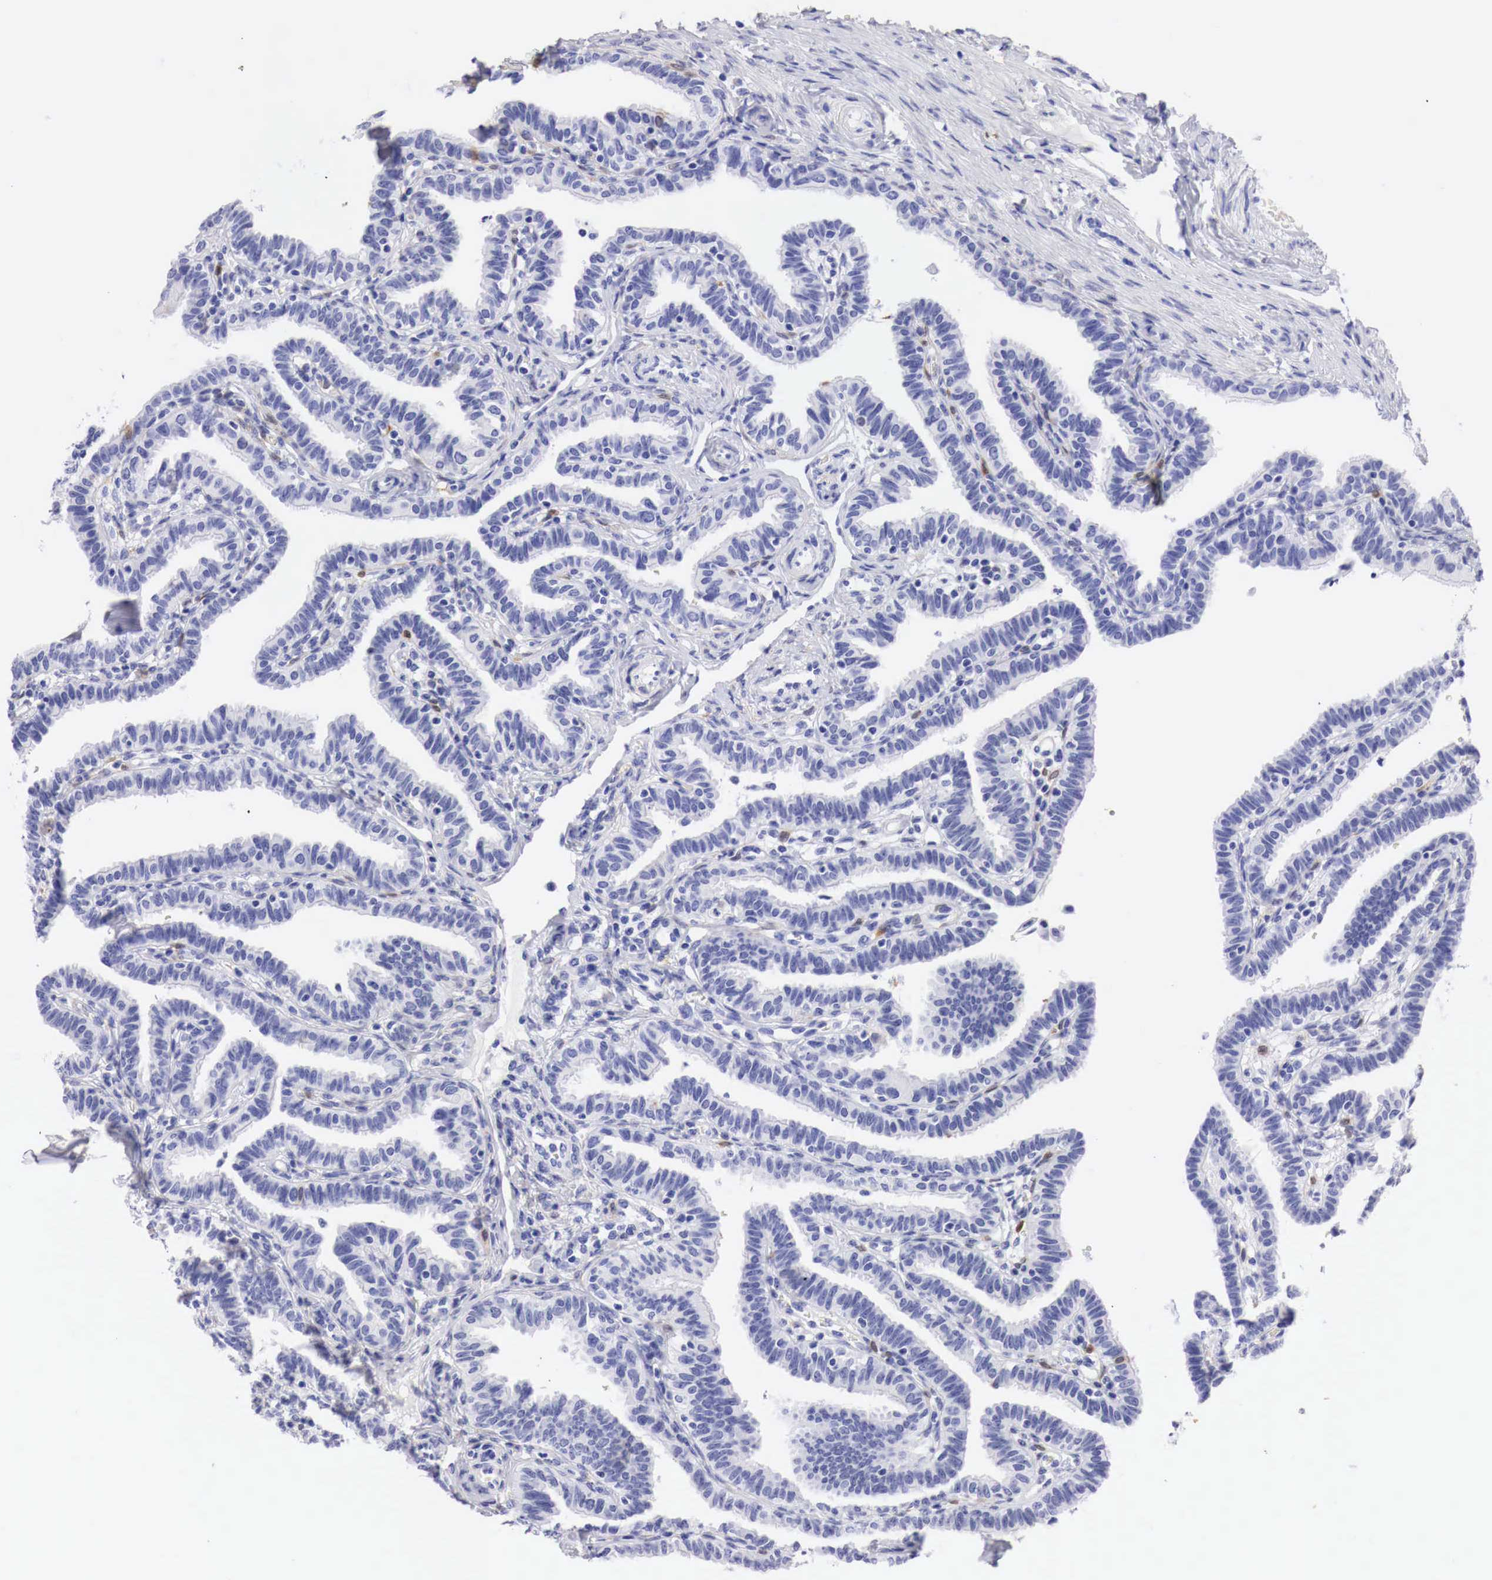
{"staining": {"intensity": "negative", "quantity": "none", "location": "none"}, "tissue": "fallopian tube", "cell_type": "Glandular cells", "image_type": "normal", "snomed": [{"axis": "morphology", "description": "Normal tissue, NOS"}, {"axis": "topography", "description": "Fallopian tube"}], "caption": "The histopathology image shows no staining of glandular cells in normal fallopian tube.", "gene": "CDKN2A", "patient": {"sex": "female", "age": 41}}